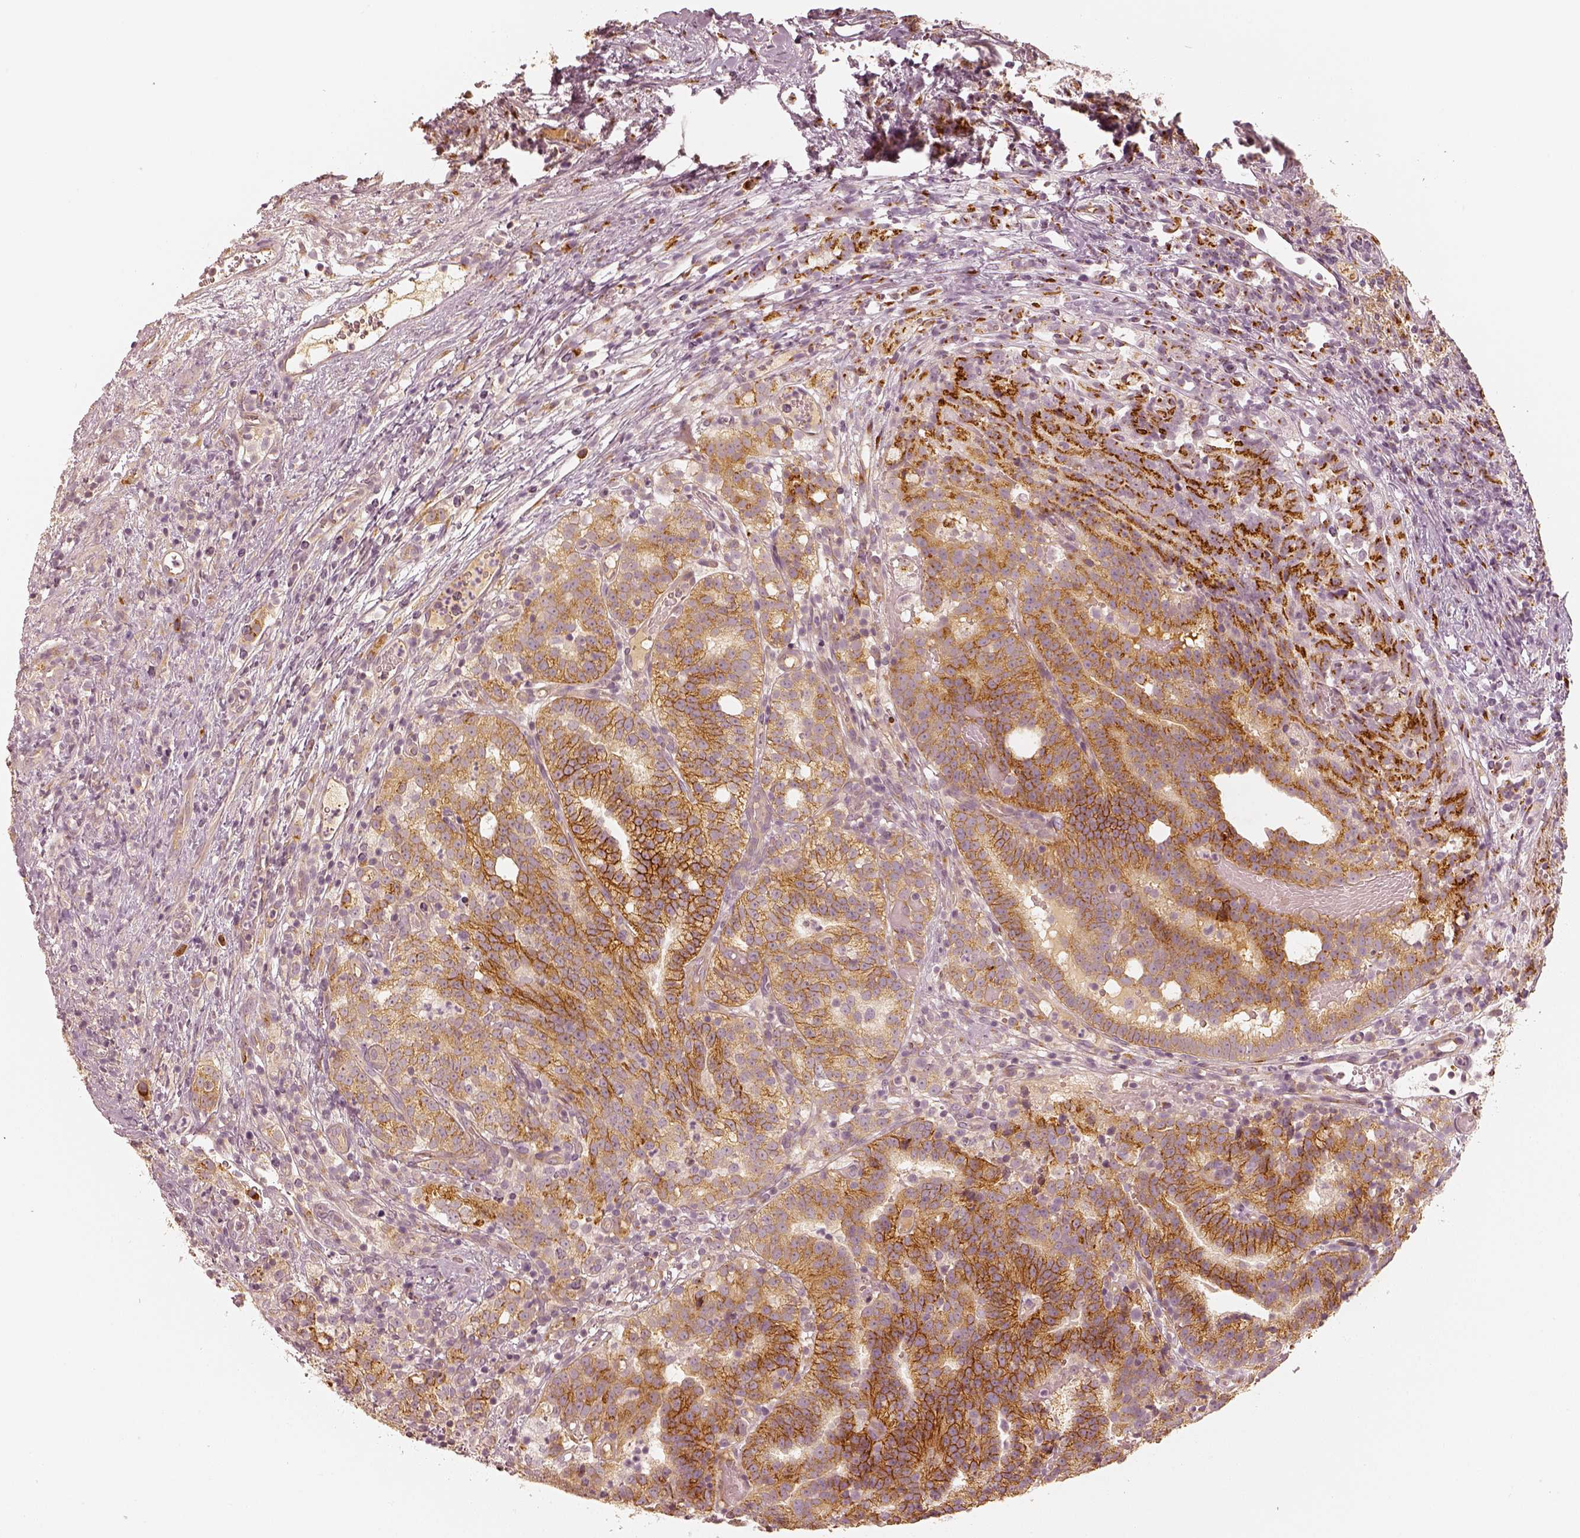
{"staining": {"intensity": "moderate", "quantity": ">75%", "location": "cytoplasmic/membranous"}, "tissue": "prostate cancer", "cell_type": "Tumor cells", "image_type": "cancer", "snomed": [{"axis": "morphology", "description": "Adenocarcinoma, High grade"}, {"axis": "topography", "description": "Prostate"}], "caption": "An immunohistochemistry (IHC) photomicrograph of tumor tissue is shown. Protein staining in brown shows moderate cytoplasmic/membranous positivity in adenocarcinoma (high-grade) (prostate) within tumor cells.", "gene": "GORASP2", "patient": {"sex": "male", "age": 53}}